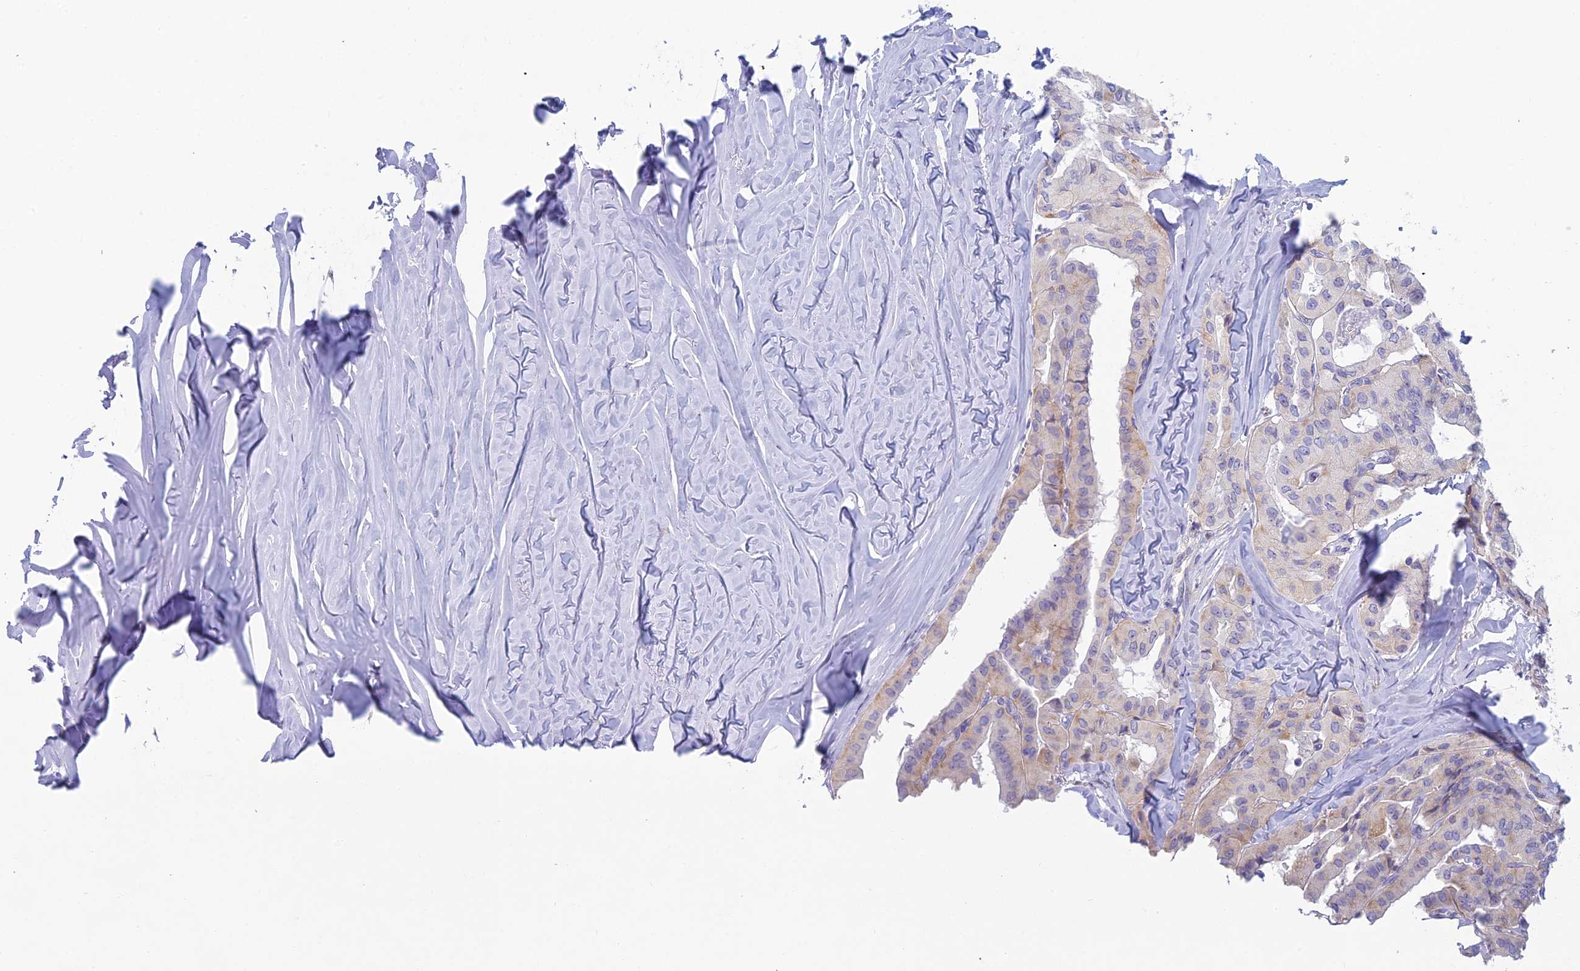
{"staining": {"intensity": "negative", "quantity": "none", "location": "none"}, "tissue": "thyroid cancer", "cell_type": "Tumor cells", "image_type": "cancer", "snomed": [{"axis": "morphology", "description": "Papillary adenocarcinoma, NOS"}, {"axis": "topography", "description": "Thyroid gland"}], "caption": "Immunohistochemistry micrograph of human thyroid cancer (papillary adenocarcinoma) stained for a protein (brown), which demonstrates no expression in tumor cells.", "gene": "FERD3L", "patient": {"sex": "female", "age": 59}}